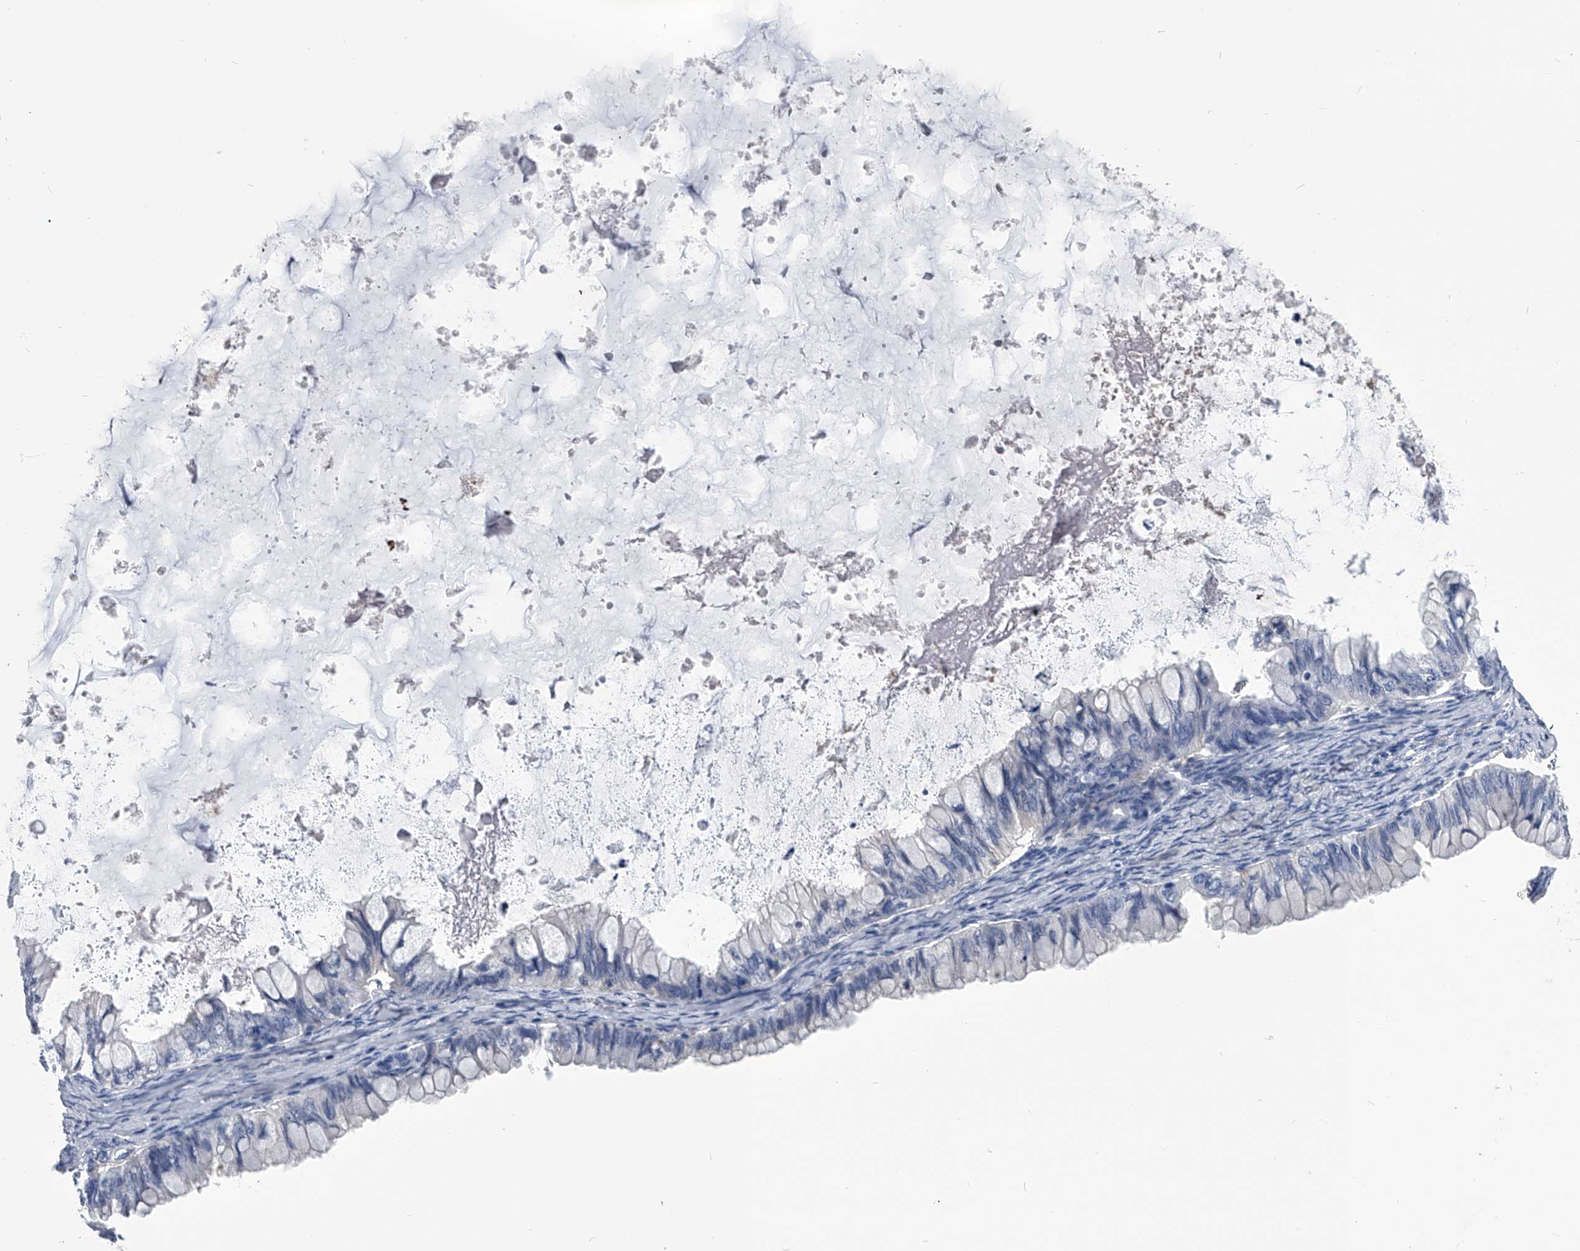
{"staining": {"intensity": "negative", "quantity": "none", "location": "none"}, "tissue": "ovarian cancer", "cell_type": "Tumor cells", "image_type": "cancer", "snomed": [{"axis": "morphology", "description": "Cystadenocarcinoma, mucinous, NOS"}, {"axis": "topography", "description": "Ovary"}], "caption": "This image is of ovarian cancer stained with immunohistochemistry (IHC) to label a protein in brown with the nuclei are counter-stained blue. There is no staining in tumor cells.", "gene": "PDXK", "patient": {"sex": "female", "age": 80}}